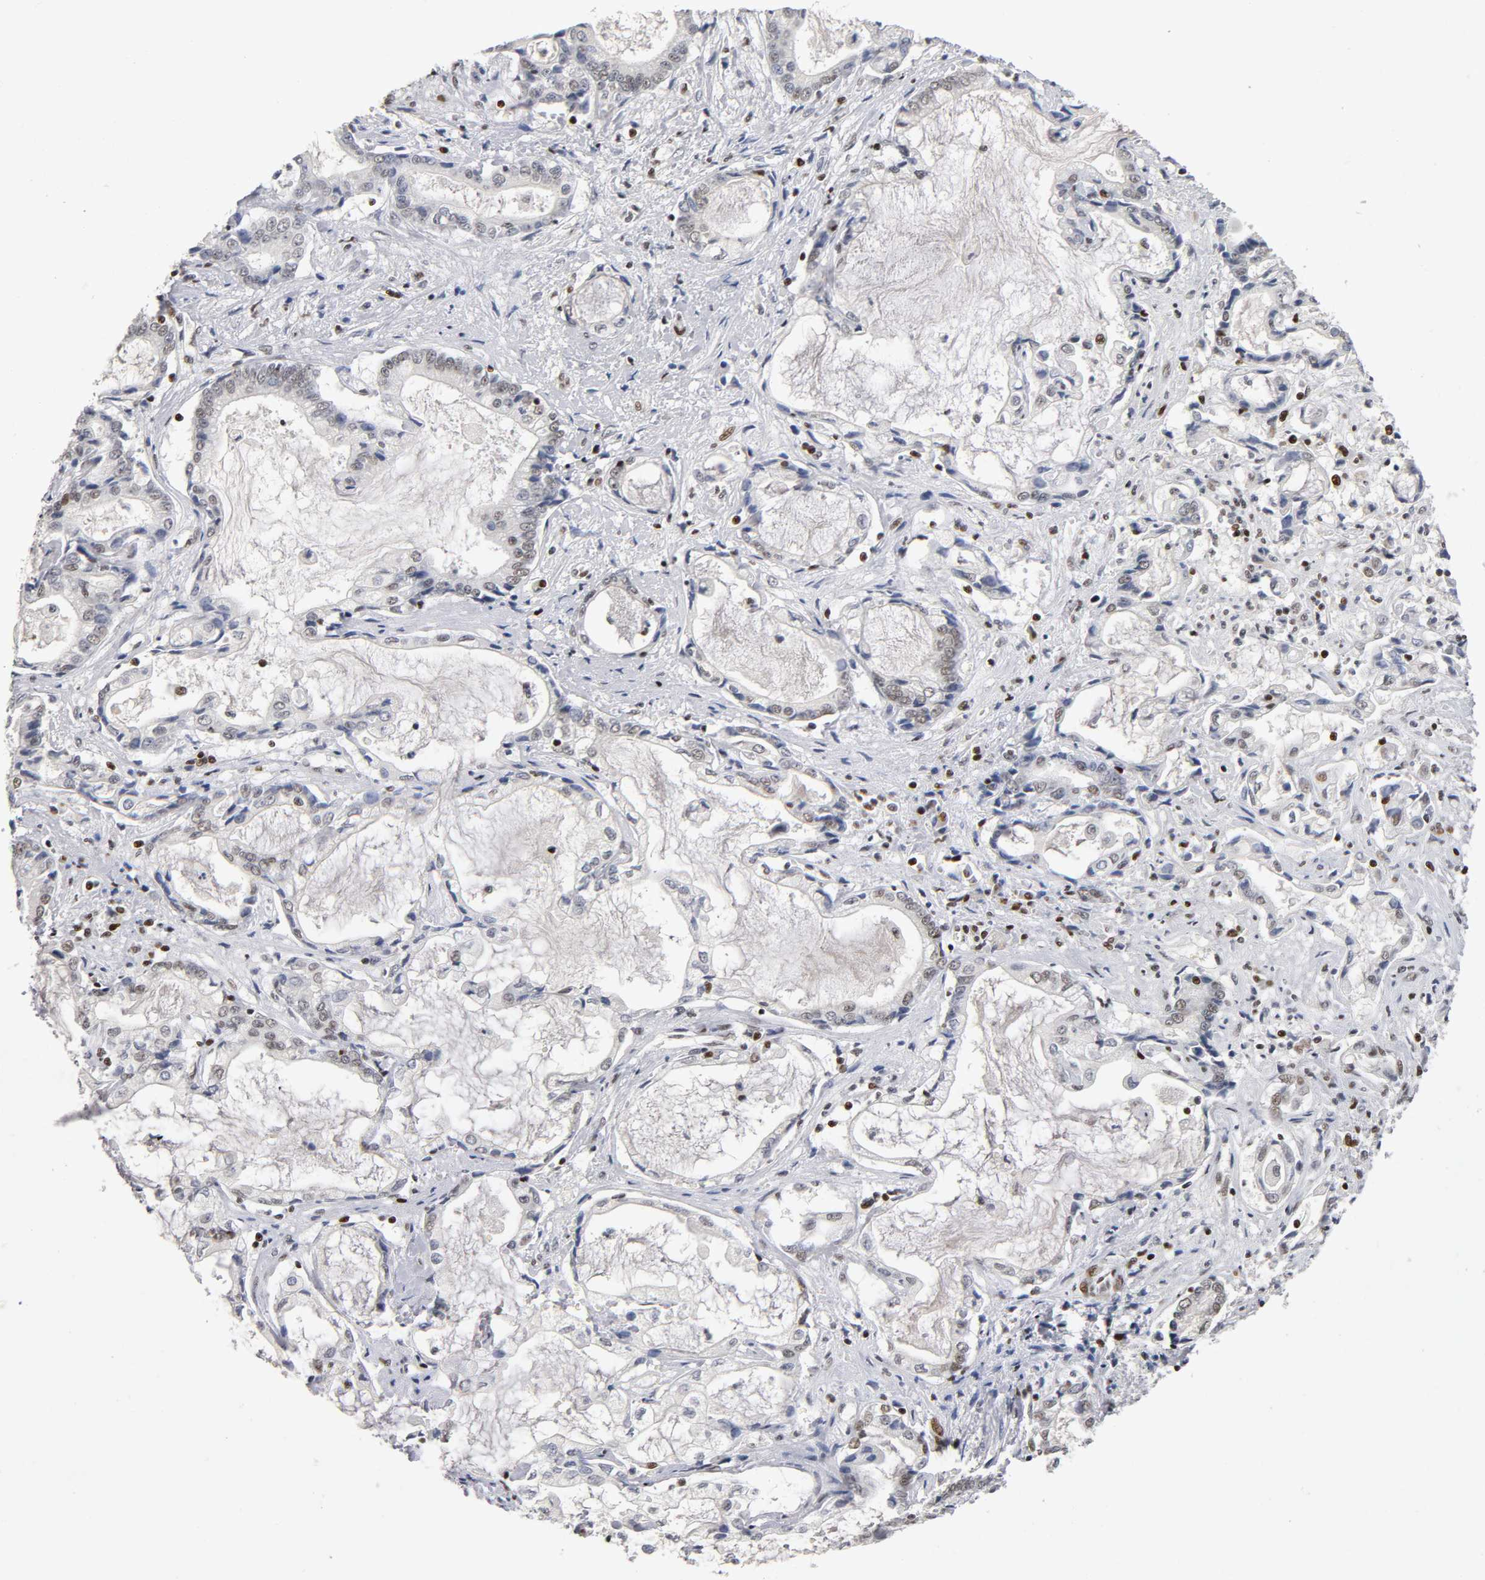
{"staining": {"intensity": "weak", "quantity": "<25%", "location": "nuclear"}, "tissue": "liver cancer", "cell_type": "Tumor cells", "image_type": "cancer", "snomed": [{"axis": "morphology", "description": "Cholangiocarcinoma"}, {"axis": "topography", "description": "Liver"}], "caption": "High power microscopy image of an immunohistochemistry (IHC) histopathology image of cholangiocarcinoma (liver), revealing no significant staining in tumor cells.", "gene": "SP3", "patient": {"sex": "male", "age": 57}}